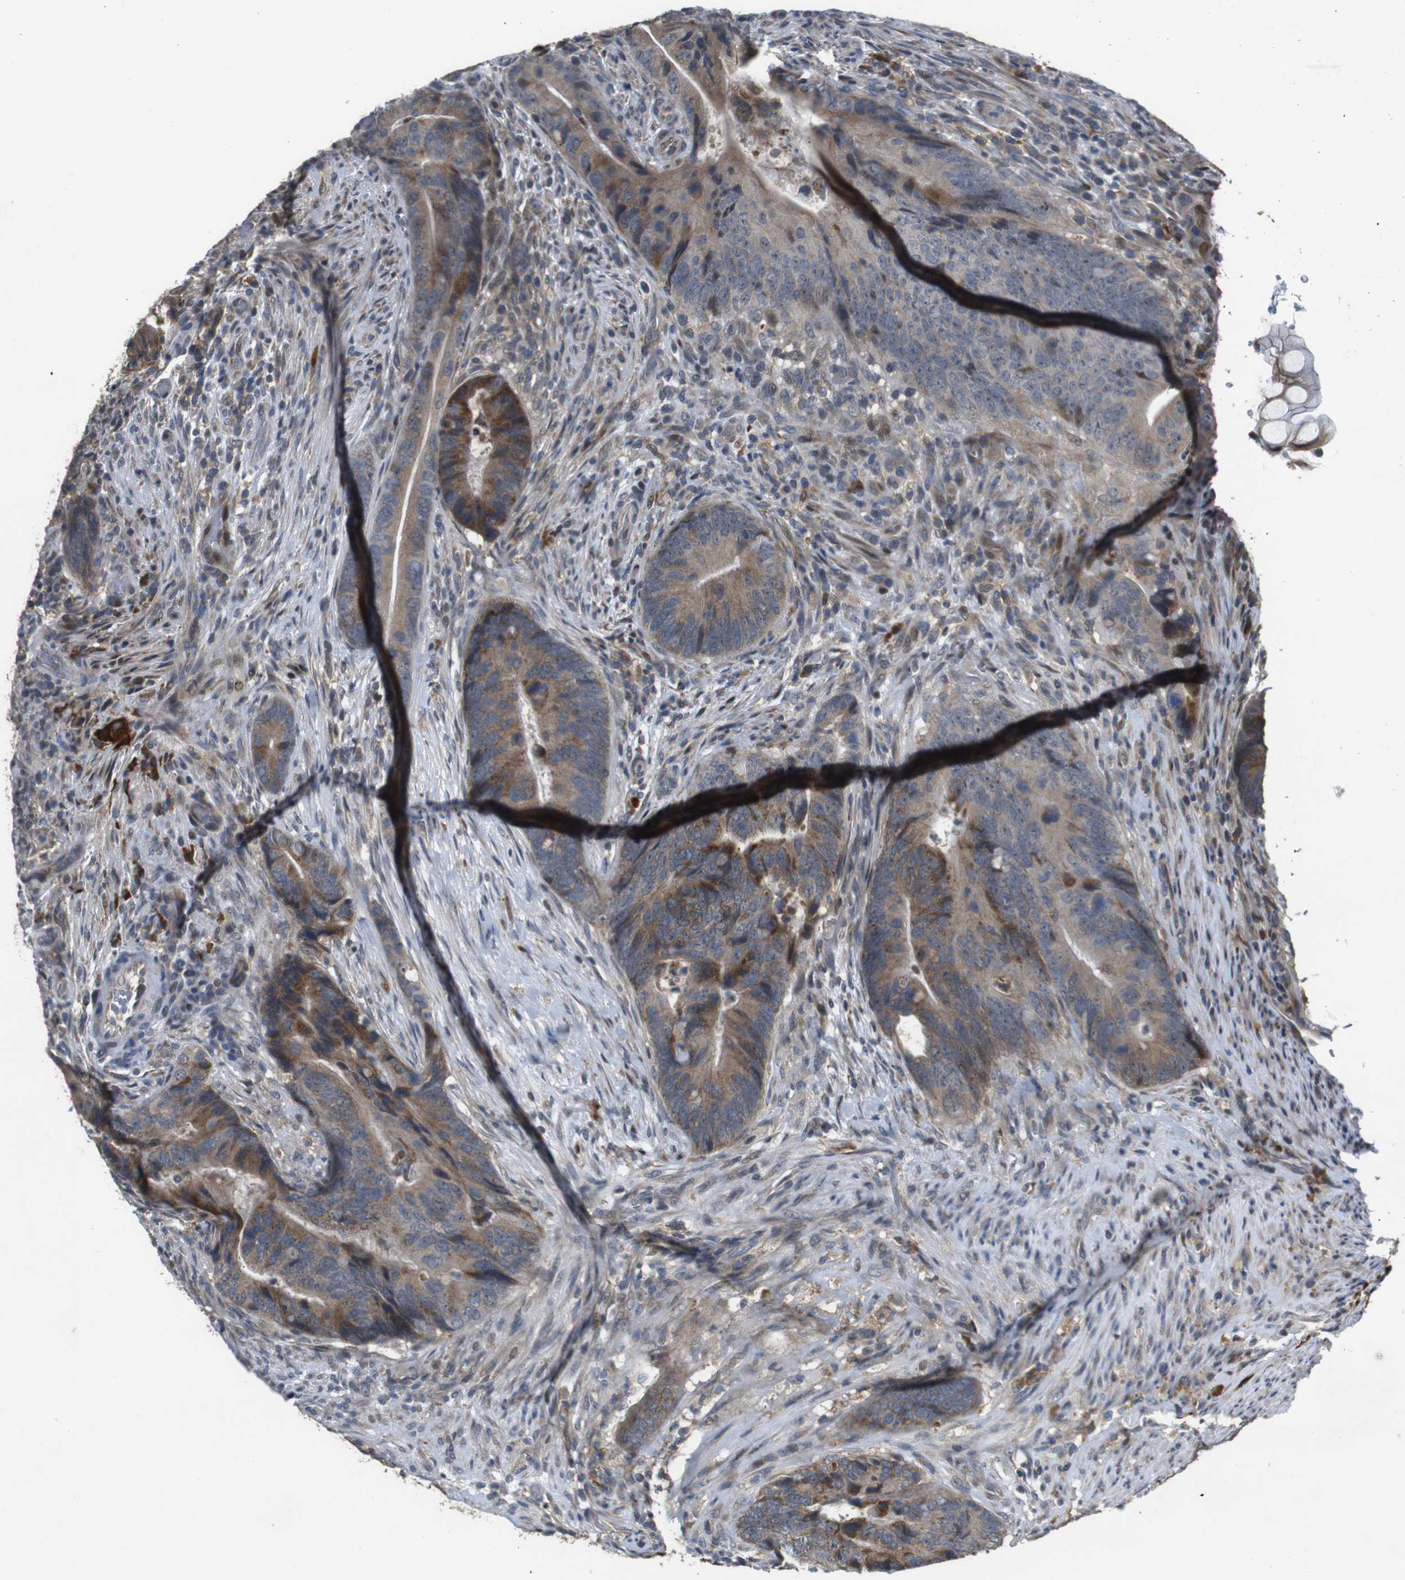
{"staining": {"intensity": "weak", "quantity": ">75%", "location": "cytoplasmic/membranous"}, "tissue": "colorectal cancer", "cell_type": "Tumor cells", "image_type": "cancer", "snomed": [{"axis": "morphology", "description": "Normal tissue, NOS"}, {"axis": "morphology", "description": "Adenocarcinoma, NOS"}, {"axis": "topography", "description": "Colon"}], "caption": "IHC staining of colorectal cancer (adenocarcinoma), which demonstrates low levels of weak cytoplasmic/membranous expression in approximately >75% of tumor cells indicating weak cytoplasmic/membranous protein staining. The staining was performed using DAB (brown) for protein detection and nuclei were counterstained in hematoxylin (blue).", "gene": "MAGI2", "patient": {"sex": "male", "age": 56}}